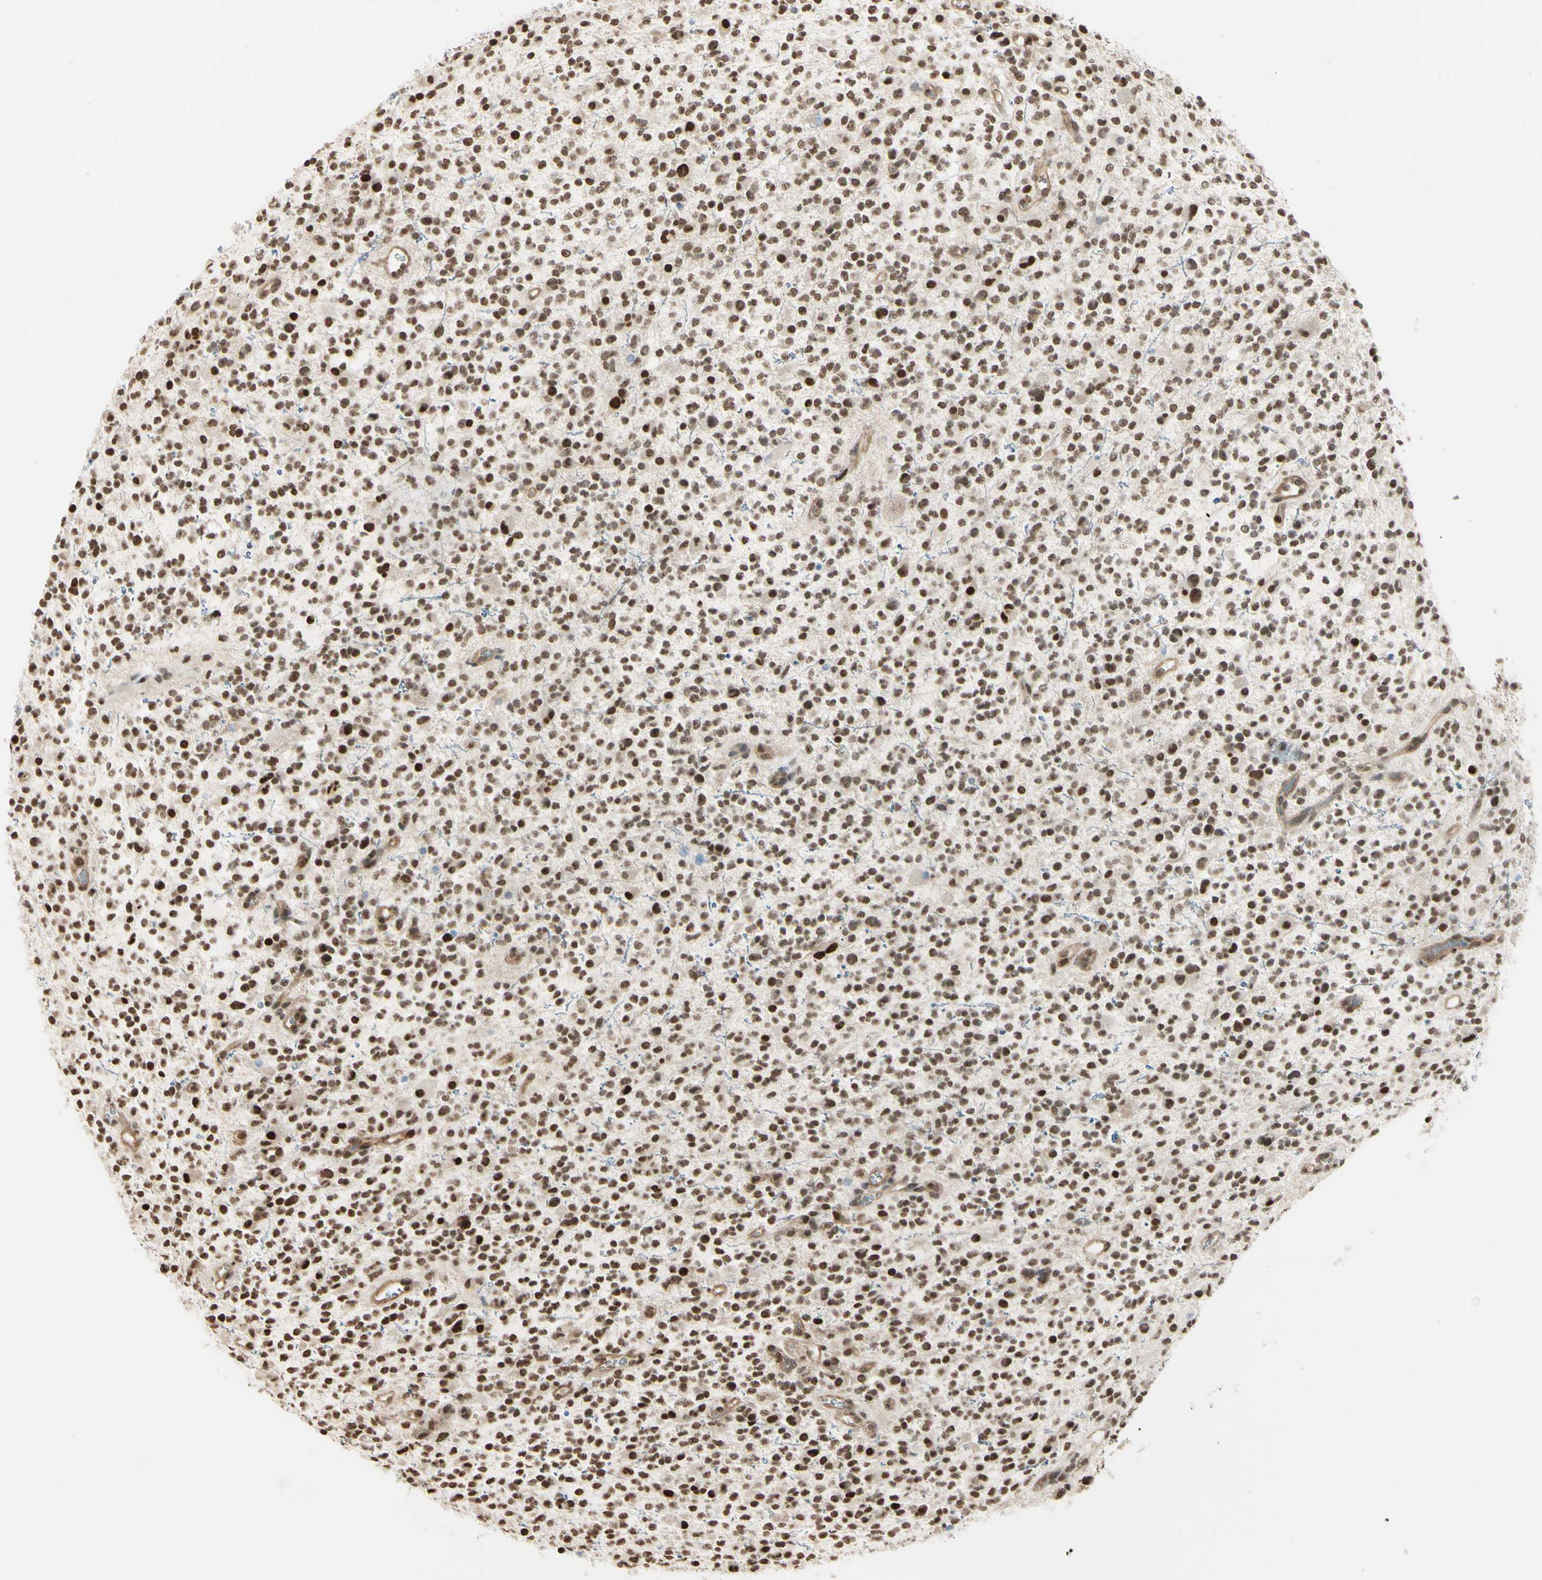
{"staining": {"intensity": "moderate", "quantity": ">75%", "location": "nuclear"}, "tissue": "glioma", "cell_type": "Tumor cells", "image_type": "cancer", "snomed": [{"axis": "morphology", "description": "Glioma, malignant, High grade"}, {"axis": "topography", "description": "Brain"}], "caption": "Immunohistochemistry (IHC) (DAB (3,3'-diaminobenzidine)) staining of human glioma shows moderate nuclear protein positivity in about >75% of tumor cells. (Brightfield microscopy of DAB IHC at high magnification).", "gene": "SUFU", "patient": {"sex": "male", "age": 48}}